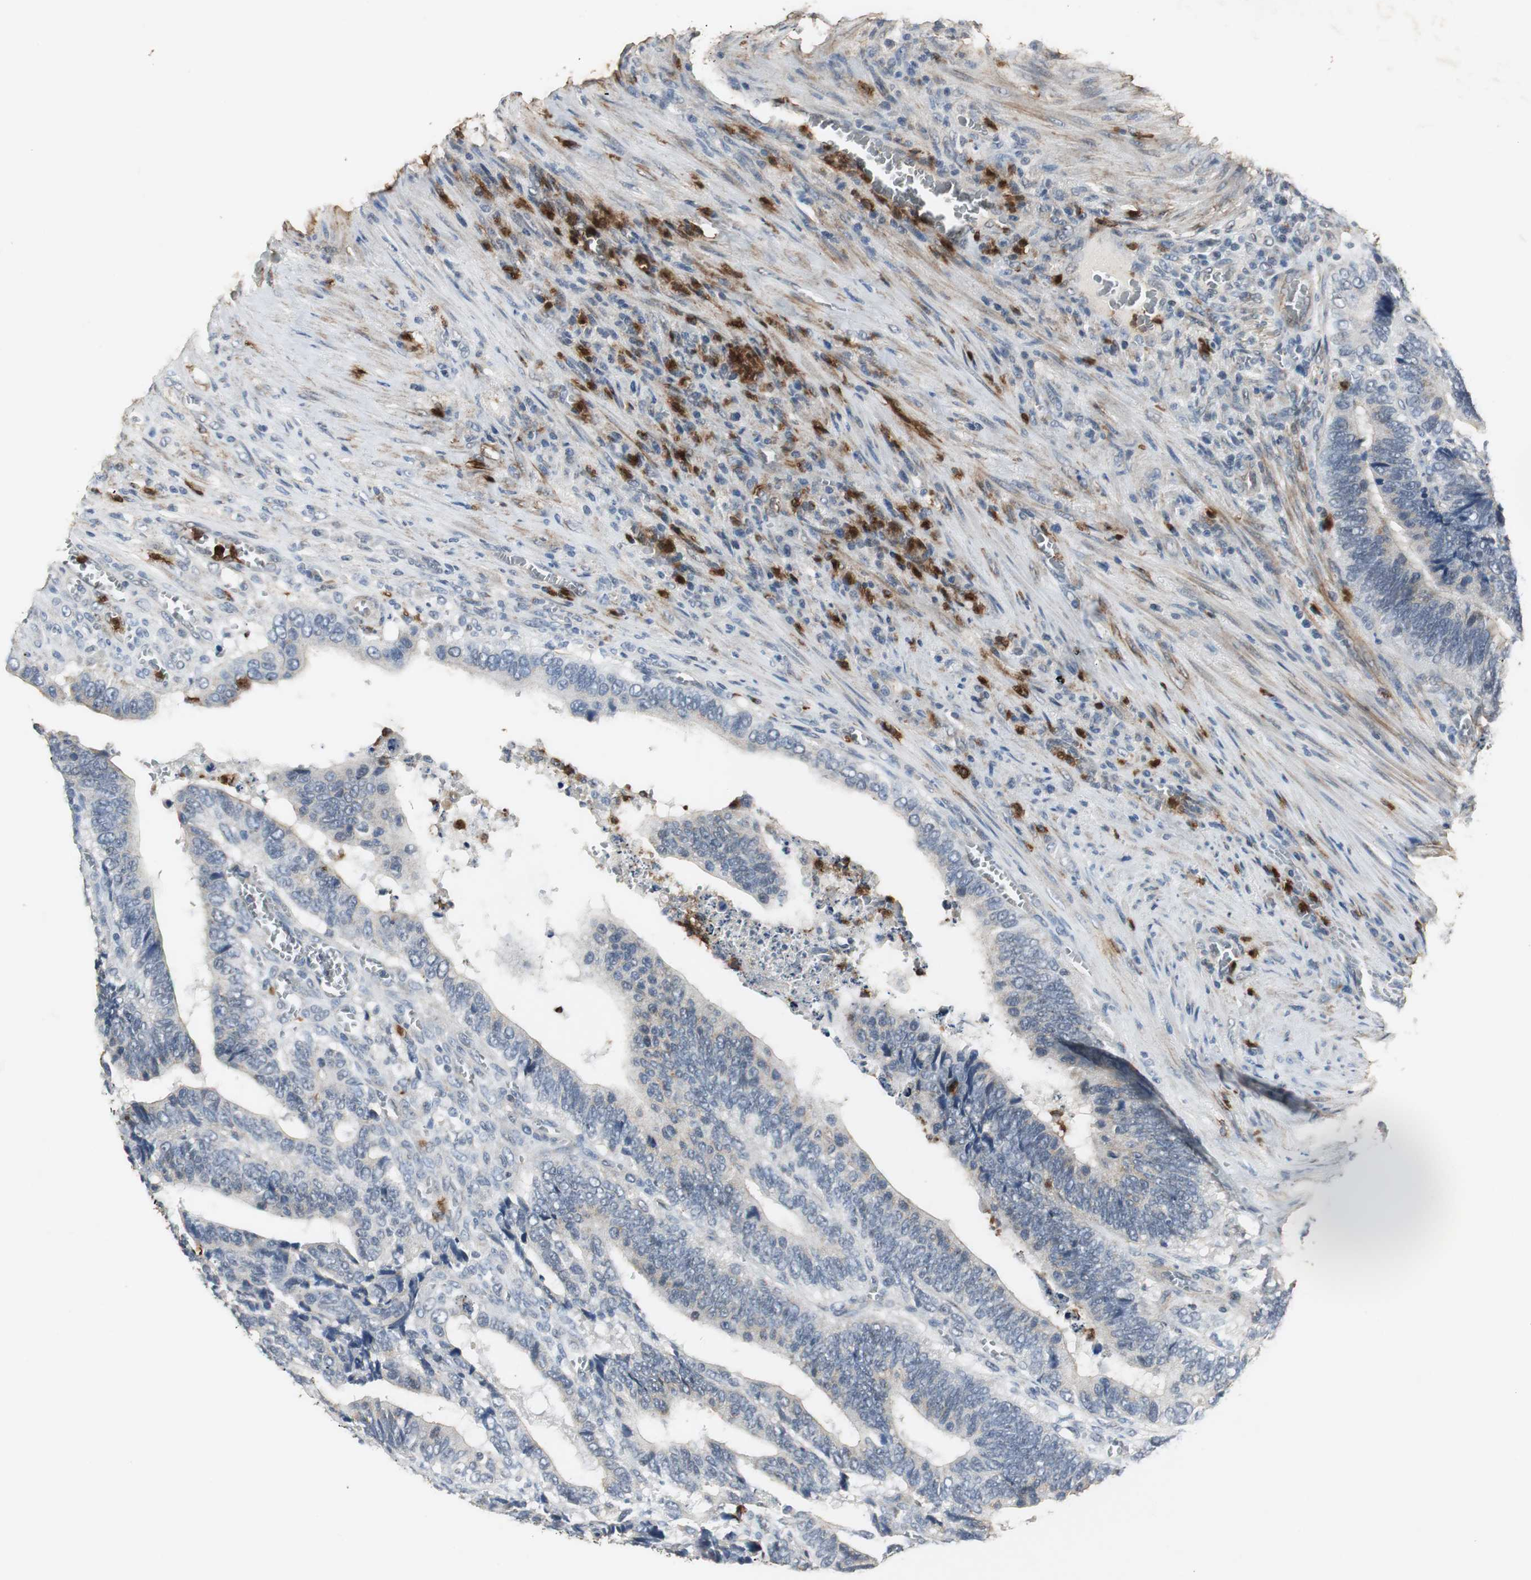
{"staining": {"intensity": "weak", "quantity": "25%-75%", "location": "cytoplasmic/membranous"}, "tissue": "colorectal cancer", "cell_type": "Tumor cells", "image_type": "cancer", "snomed": [{"axis": "morphology", "description": "Adenocarcinoma, NOS"}, {"axis": "topography", "description": "Colon"}], "caption": "Immunohistochemistry histopathology image of neoplastic tissue: human adenocarcinoma (colorectal) stained using IHC shows low levels of weak protein expression localized specifically in the cytoplasmic/membranous of tumor cells, appearing as a cytoplasmic/membranous brown color.", "gene": "JTB", "patient": {"sex": "male", "age": 72}}